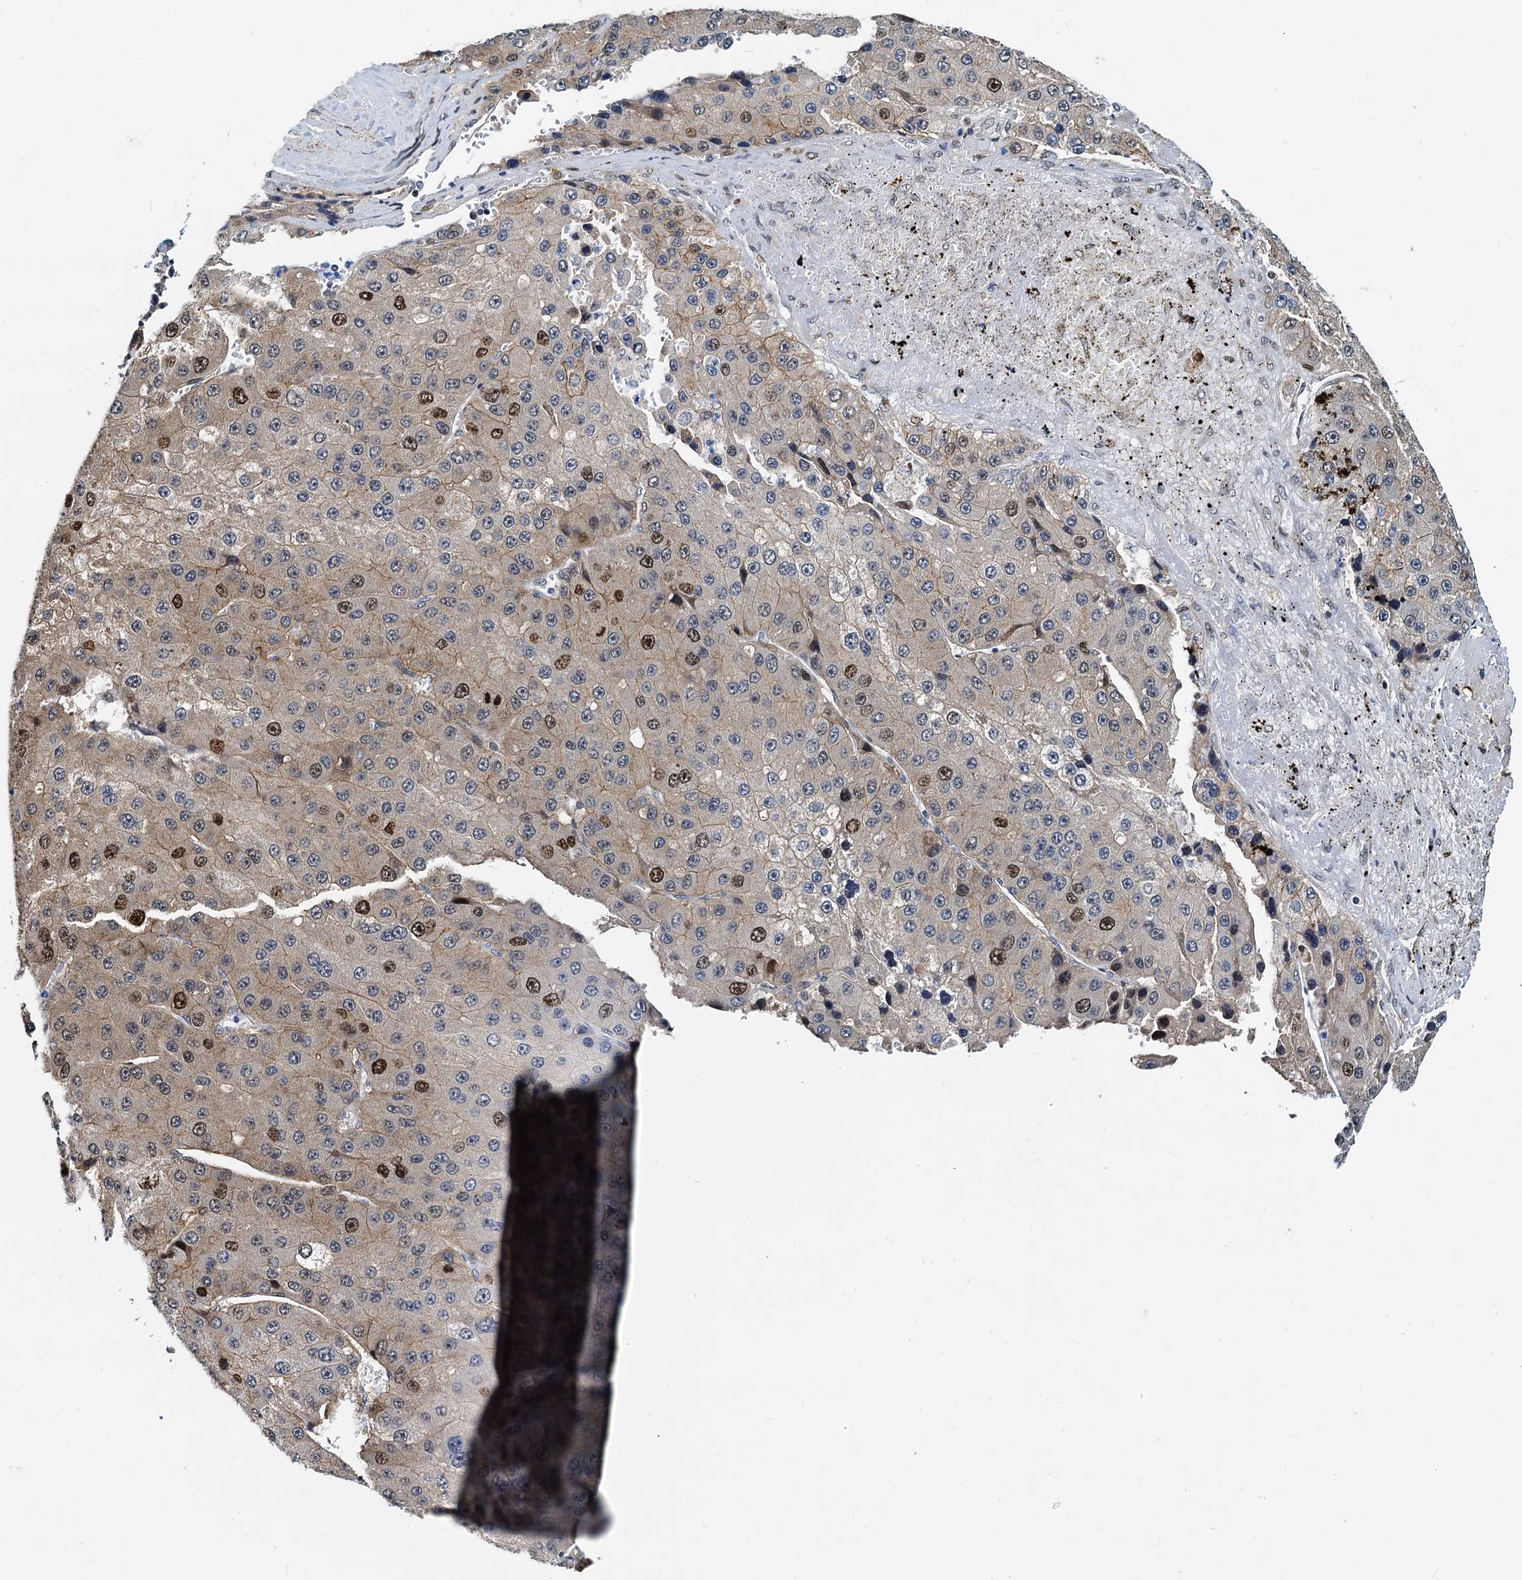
{"staining": {"intensity": "strong", "quantity": "<25%", "location": "nuclear"}, "tissue": "liver cancer", "cell_type": "Tumor cells", "image_type": "cancer", "snomed": [{"axis": "morphology", "description": "Carcinoma, Hepatocellular, NOS"}, {"axis": "topography", "description": "Liver"}], "caption": "Human hepatocellular carcinoma (liver) stained for a protein (brown) displays strong nuclear positive positivity in approximately <25% of tumor cells.", "gene": "PTGES3", "patient": {"sex": "female", "age": 73}}